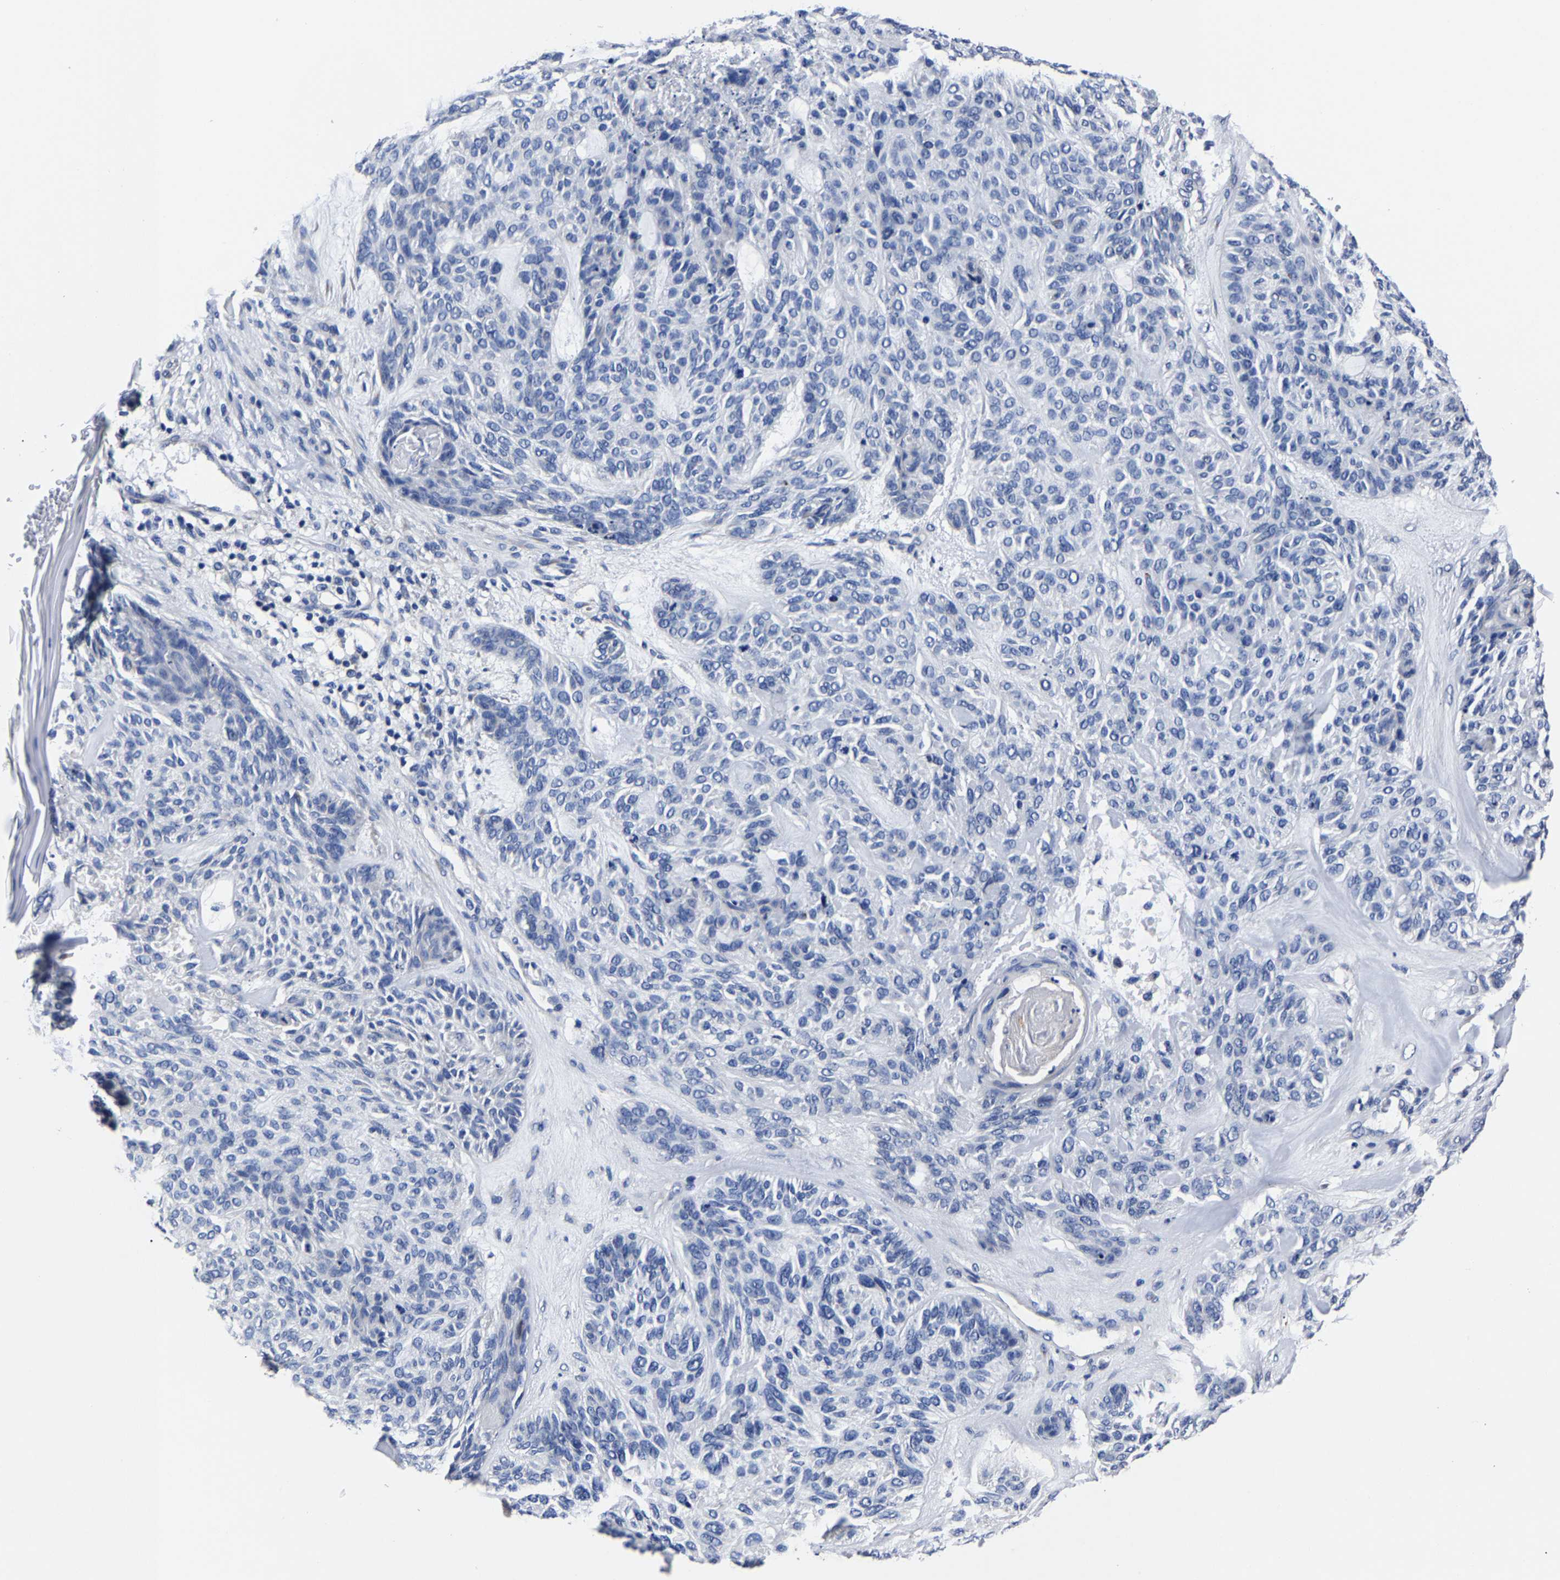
{"staining": {"intensity": "negative", "quantity": "none", "location": "none"}, "tissue": "skin cancer", "cell_type": "Tumor cells", "image_type": "cancer", "snomed": [{"axis": "morphology", "description": "Basal cell carcinoma"}, {"axis": "topography", "description": "Skin"}], "caption": "Immunohistochemistry (IHC) of skin cancer reveals no staining in tumor cells. The staining is performed using DAB (3,3'-diaminobenzidine) brown chromogen with nuclei counter-stained in using hematoxylin.", "gene": "AKAP4", "patient": {"sex": "male", "age": 55}}